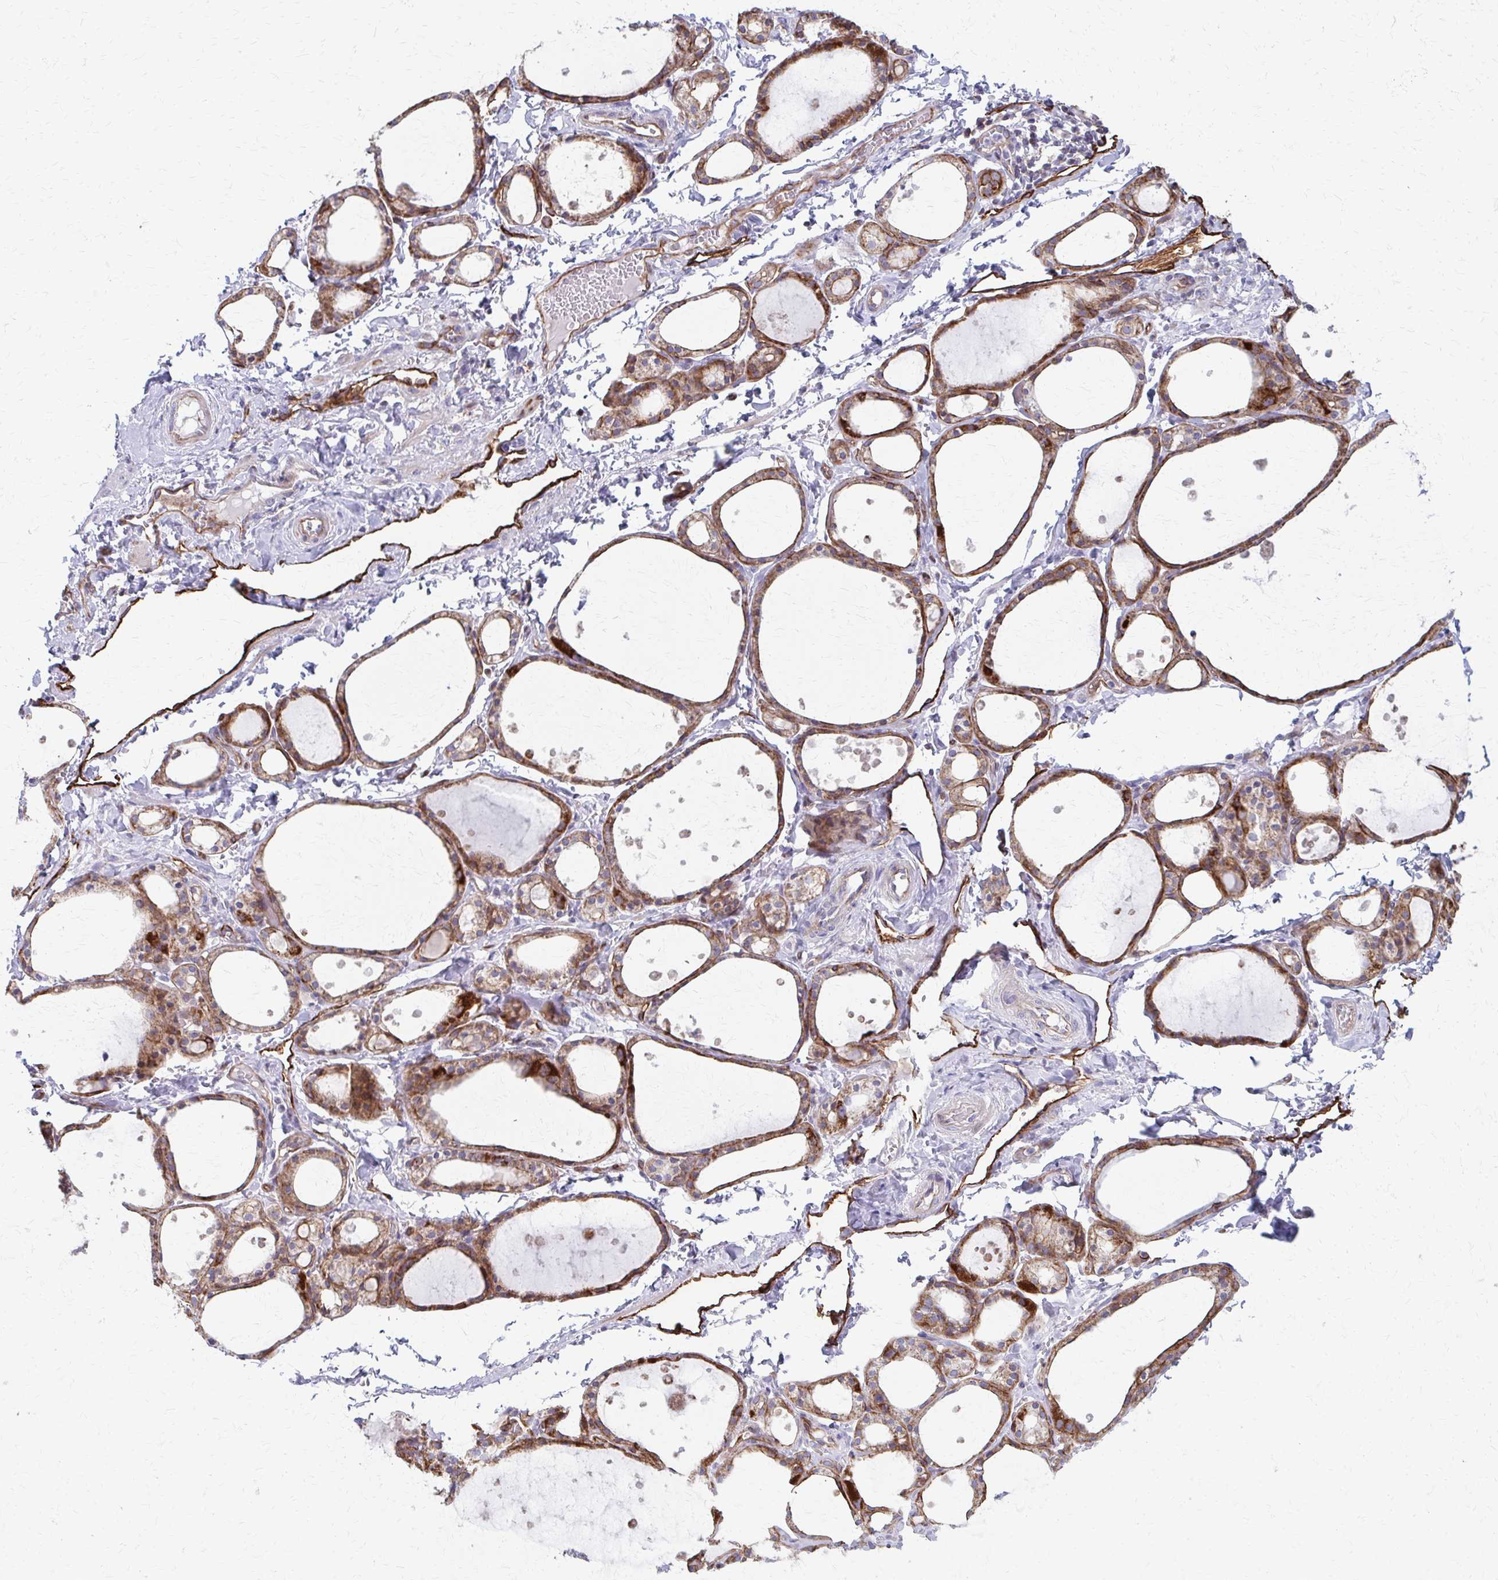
{"staining": {"intensity": "moderate", "quantity": ">75%", "location": "cytoplasmic/membranous"}, "tissue": "thyroid gland", "cell_type": "Glandular cells", "image_type": "normal", "snomed": [{"axis": "morphology", "description": "Normal tissue, NOS"}, {"axis": "topography", "description": "Thyroid gland"}], "caption": "Thyroid gland stained for a protein (brown) demonstrates moderate cytoplasmic/membranous positive positivity in about >75% of glandular cells.", "gene": "FAHD1", "patient": {"sex": "male", "age": 68}}